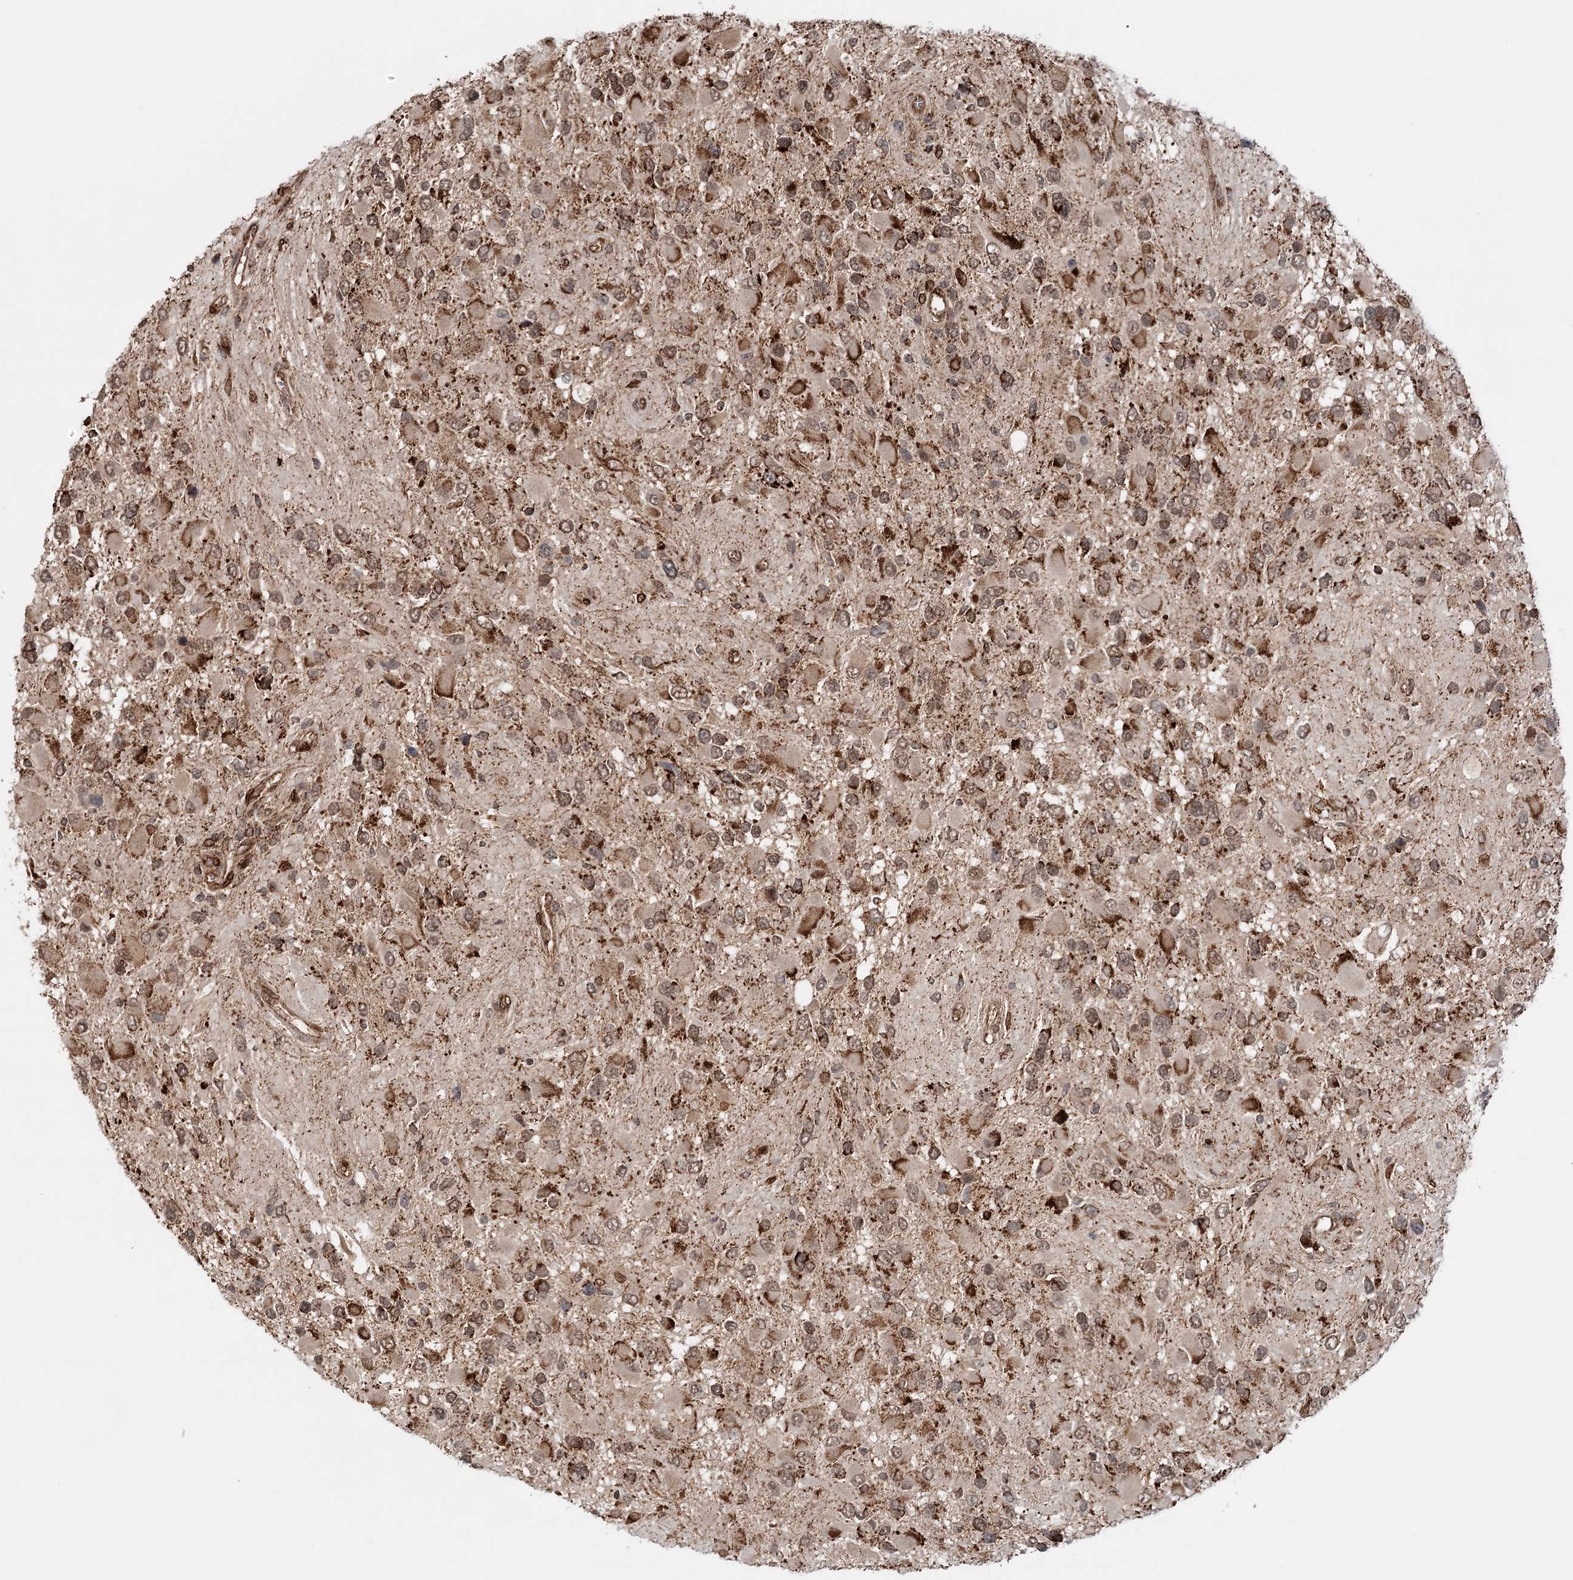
{"staining": {"intensity": "moderate", "quantity": ">75%", "location": "cytoplasmic/membranous,nuclear"}, "tissue": "glioma", "cell_type": "Tumor cells", "image_type": "cancer", "snomed": [{"axis": "morphology", "description": "Glioma, malignant, High grade"}, {"axis": "topography", "description": "Brain"}], "caption": "Approximately >75% of tumor cells in glioma reveal moderate cytoplasmic/membranous and nuclear protein expression as visualized by brown immunohistochemical staining.", "gene": "BCKDHA", "patient": {"sex": "male", "age": 53}}